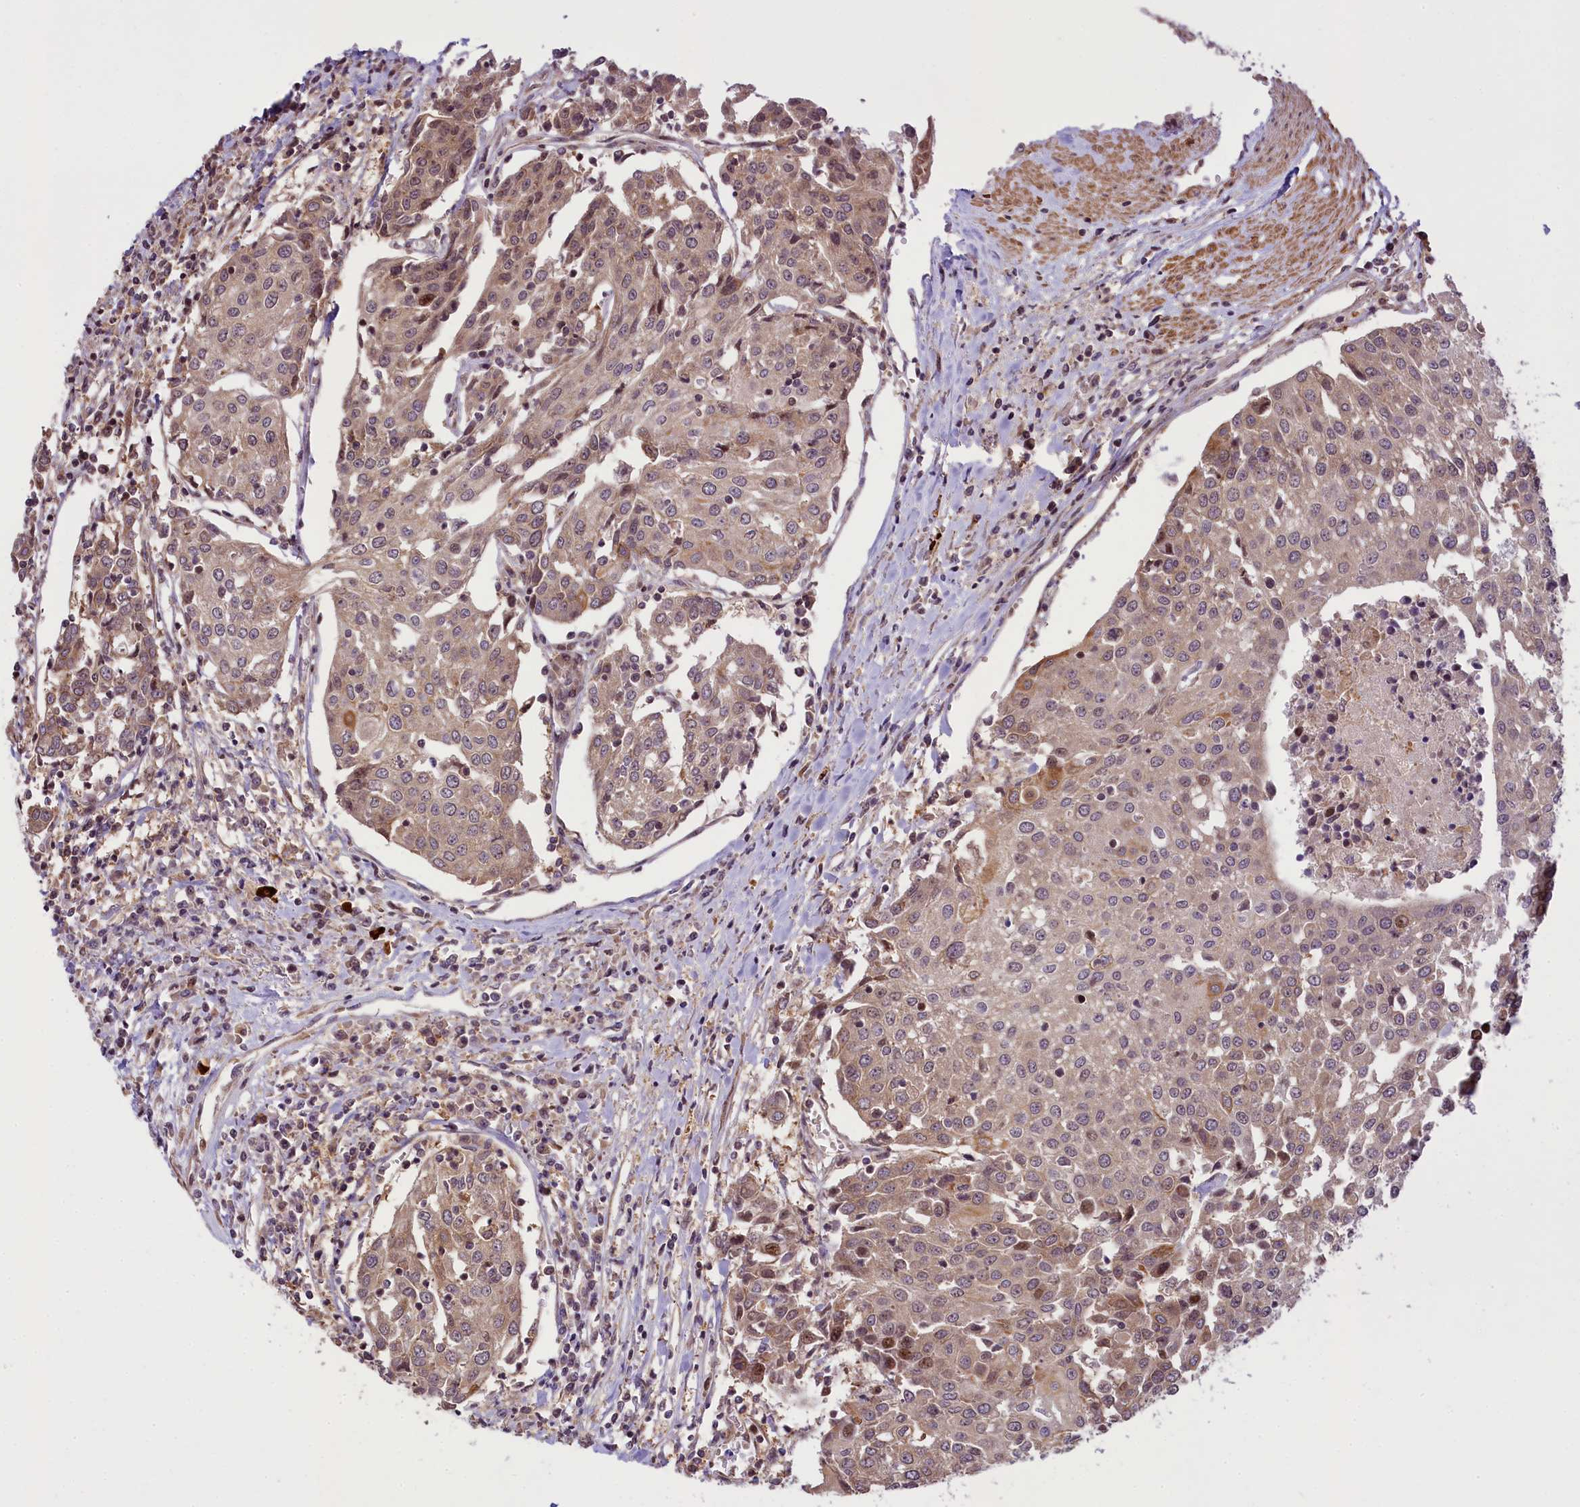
{"staining": {"intensity": "weak", "quantity": ">75%", "location": "cytoplasmic/membranous,nuclear"}, "tissue": "urothelial cancer", "cell_type": "Tumor cells", "image_type": "cancer", "snomed": [{"axis": "morphology", "description": "Urothelial carcinoma, High grade"}, {"axis": "topography", "description": "Urinary bladder"}], "caption": "Urothelial cancer stained with IHC demonstrates weak cytoplasmic/membranous and nuclear expression in about >75% of tumor cells. The staining was performed using DAB (3,3'-diaminobenzidine), with brown indicating positive protein expression. Nuclei are stained blue with hematoxylin.", "gene": "RBBP8", "patient": {"sex": "female", "age": 85}}